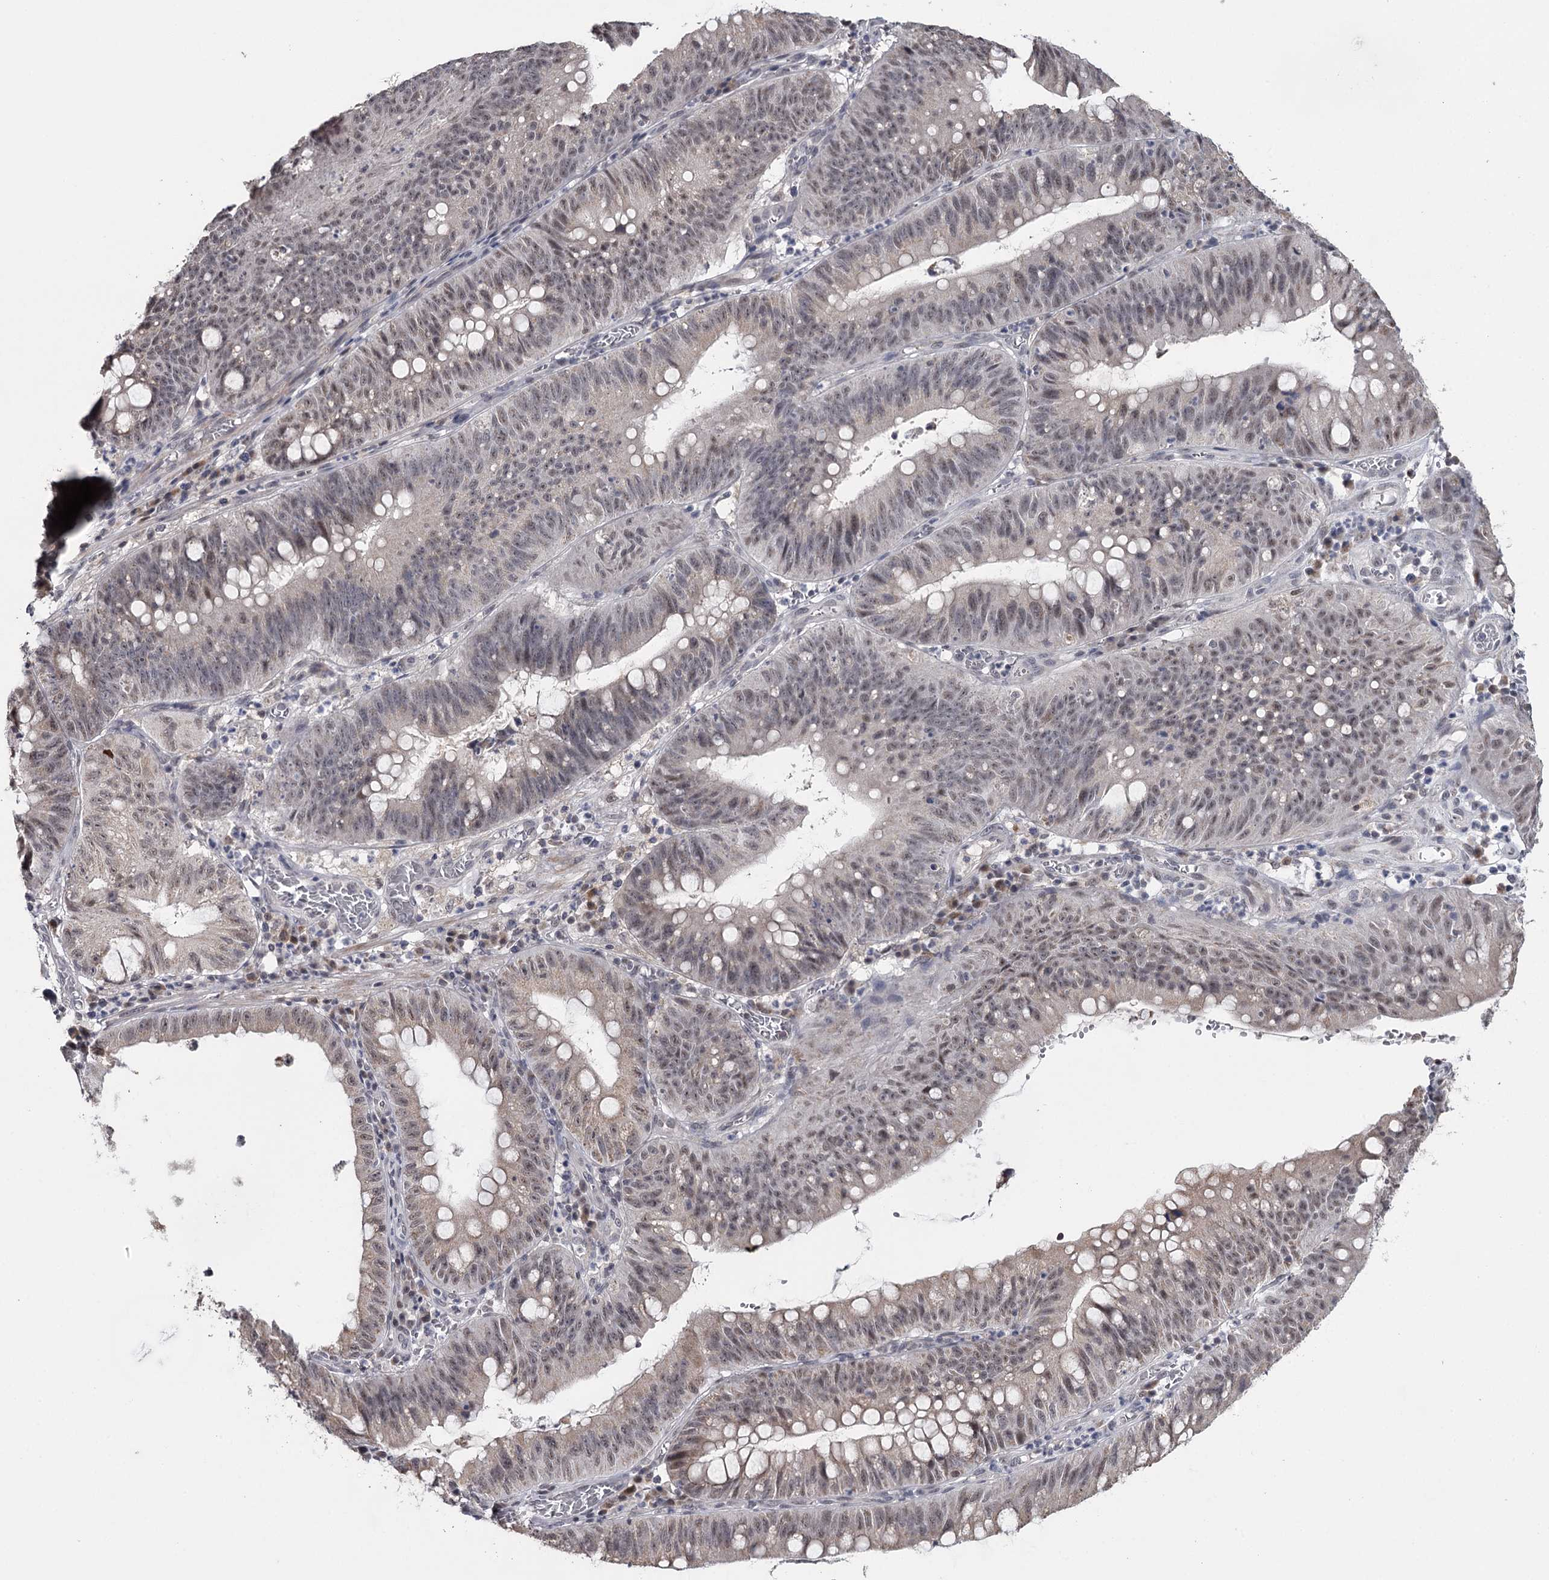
{"staining": {"intensity": "weak", "quantity": ">75%", "location": "nuclear"}, "tissue": "stomach cancer", "cell_type": "Tumor cells", "image_type": "cancer", "snomed": [{"axis": "morphology", "description": "Adenocarcinoma, NOS"}, {"axis": "topography", "description": "Stomach"}], "caption": "Weak nuclear staining is seen in about >75% of tumor cells in adenocarcinoma (stomach). The staining was performed using DAB, with brown indicating positive protein expression. Nuclei are stained blue with hematoxylin.", "gene": "GTSF1", "patient": {"sex": "male", "age": 59}}